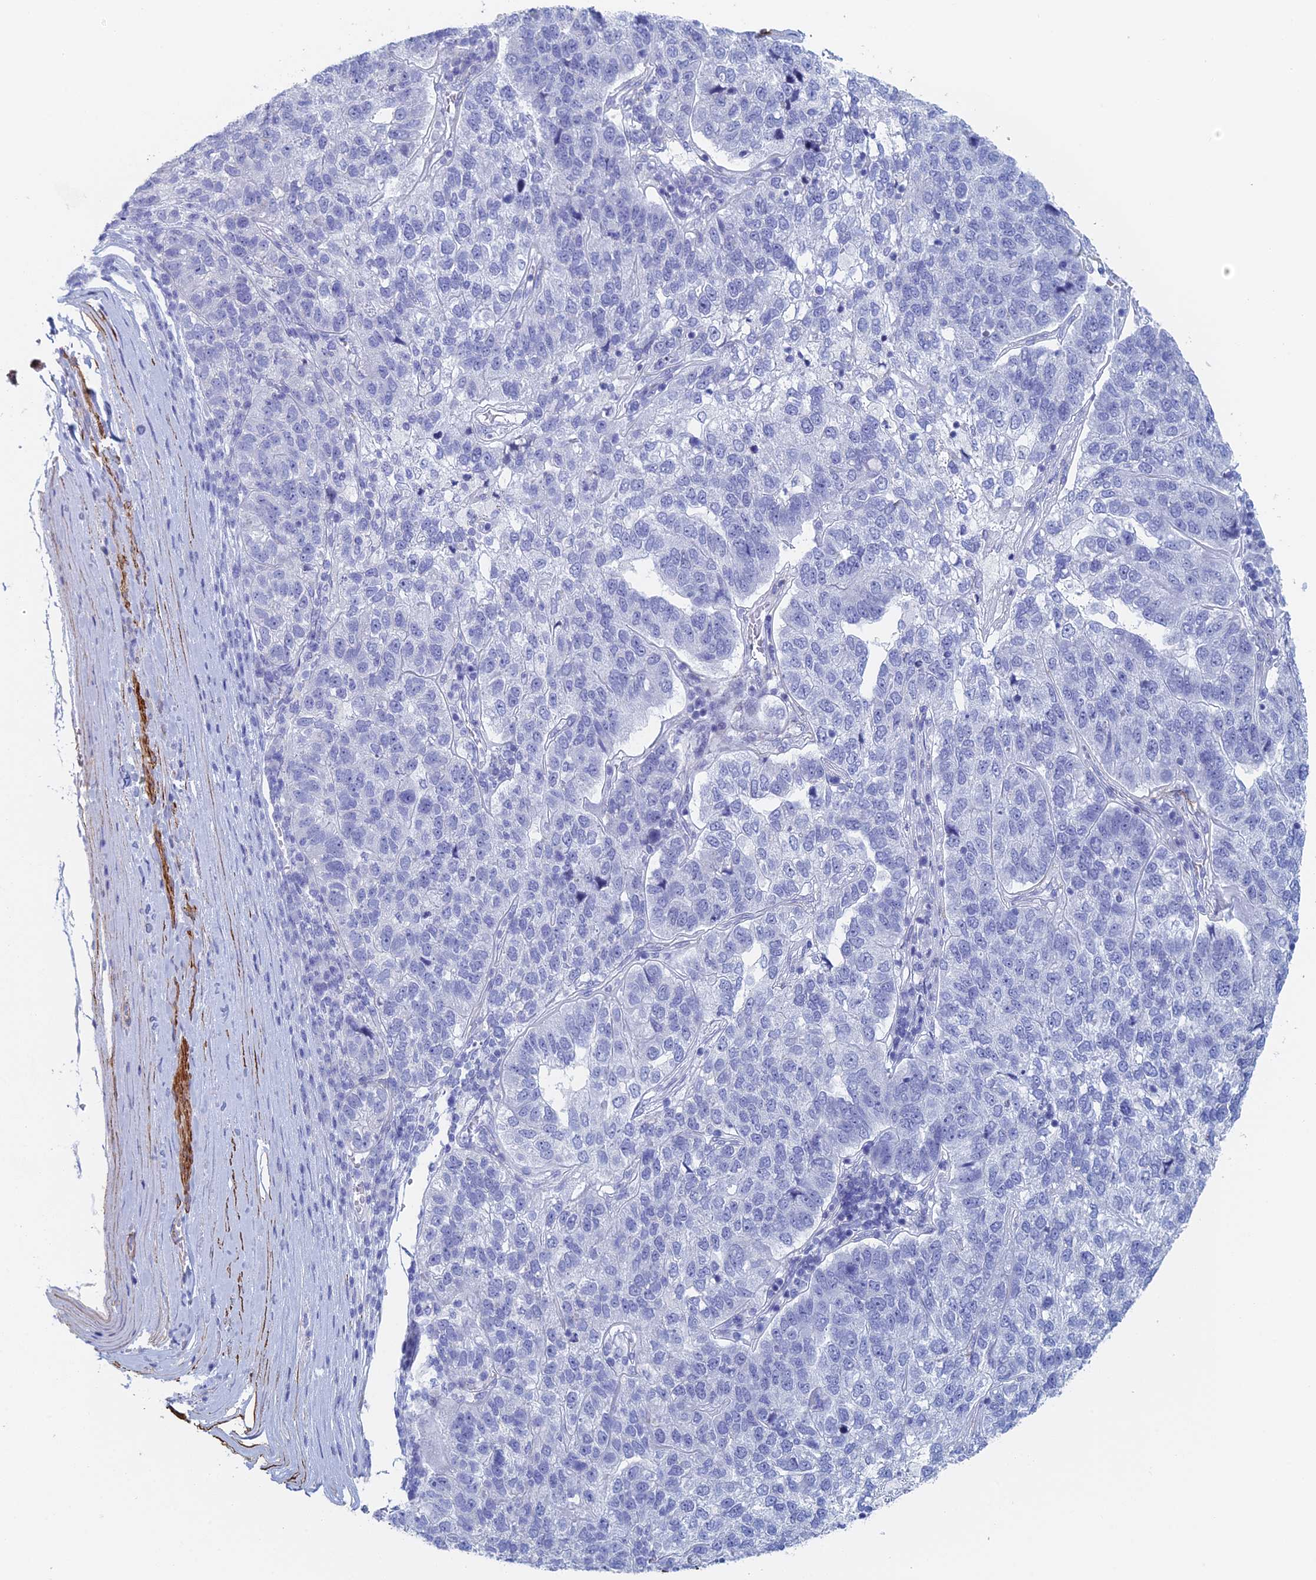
{"staining": {"intensity": "negative", "quantity": "none", "location": "none"}, "tissue": "pancreatic cancer", "cell_type": "Tumor cells", "image_type": "cancer", "snomed": [{"axis": "morphology", "description": "Adenocarcinoma, NOS"}, {"axis": "topography", "description": "Pancreas"}], "caption": "A high-resolution photomicrograph shows immunohistochemistry staining of pancreatic cancer, which shows no significant staining in tumor cells.", "gene": "KCNK18", "patient": {"sex": "female", "age": 61}}